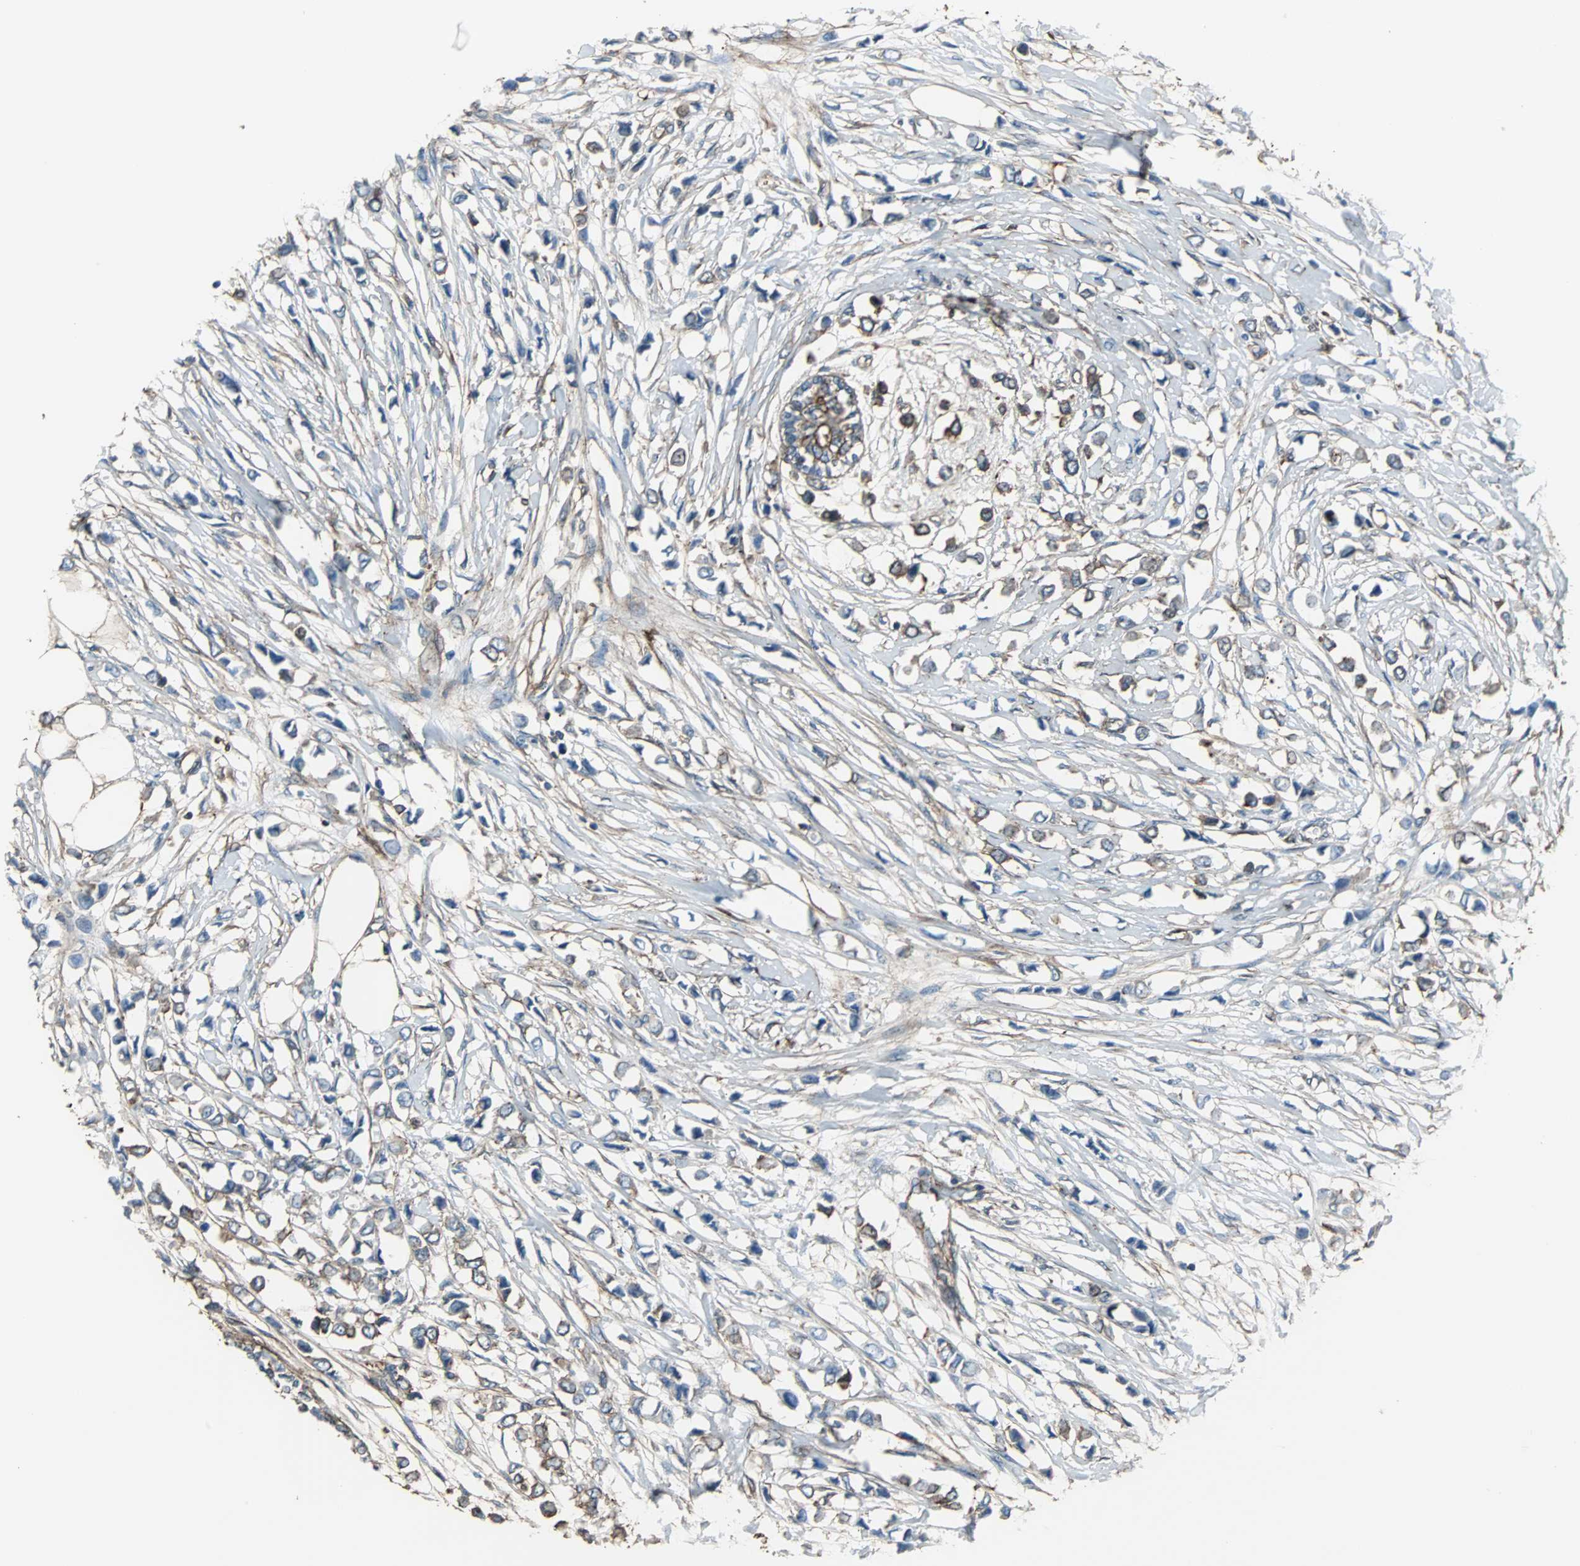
{"staining": {"intensity": "moderate", "quantity": "25%-75%", "location": "cytoplasmic/membranous"}, "tissue": "breast cancer", "cell_type": "Tumor cells", "image_type": "cancer", "snomed": [{"axis": "morphology", "description": "Lobular carcinoma"}, {"axis": "topography", "description": "Breast"}], "caption": "Lobular carcinoma (breast) tissue demonstrates moderate cytoplasmic/membranous positivity in about 25%-75% of tumor cells", "gene": "ACTN1", "patient": {"sex": "female", "age": 51}}